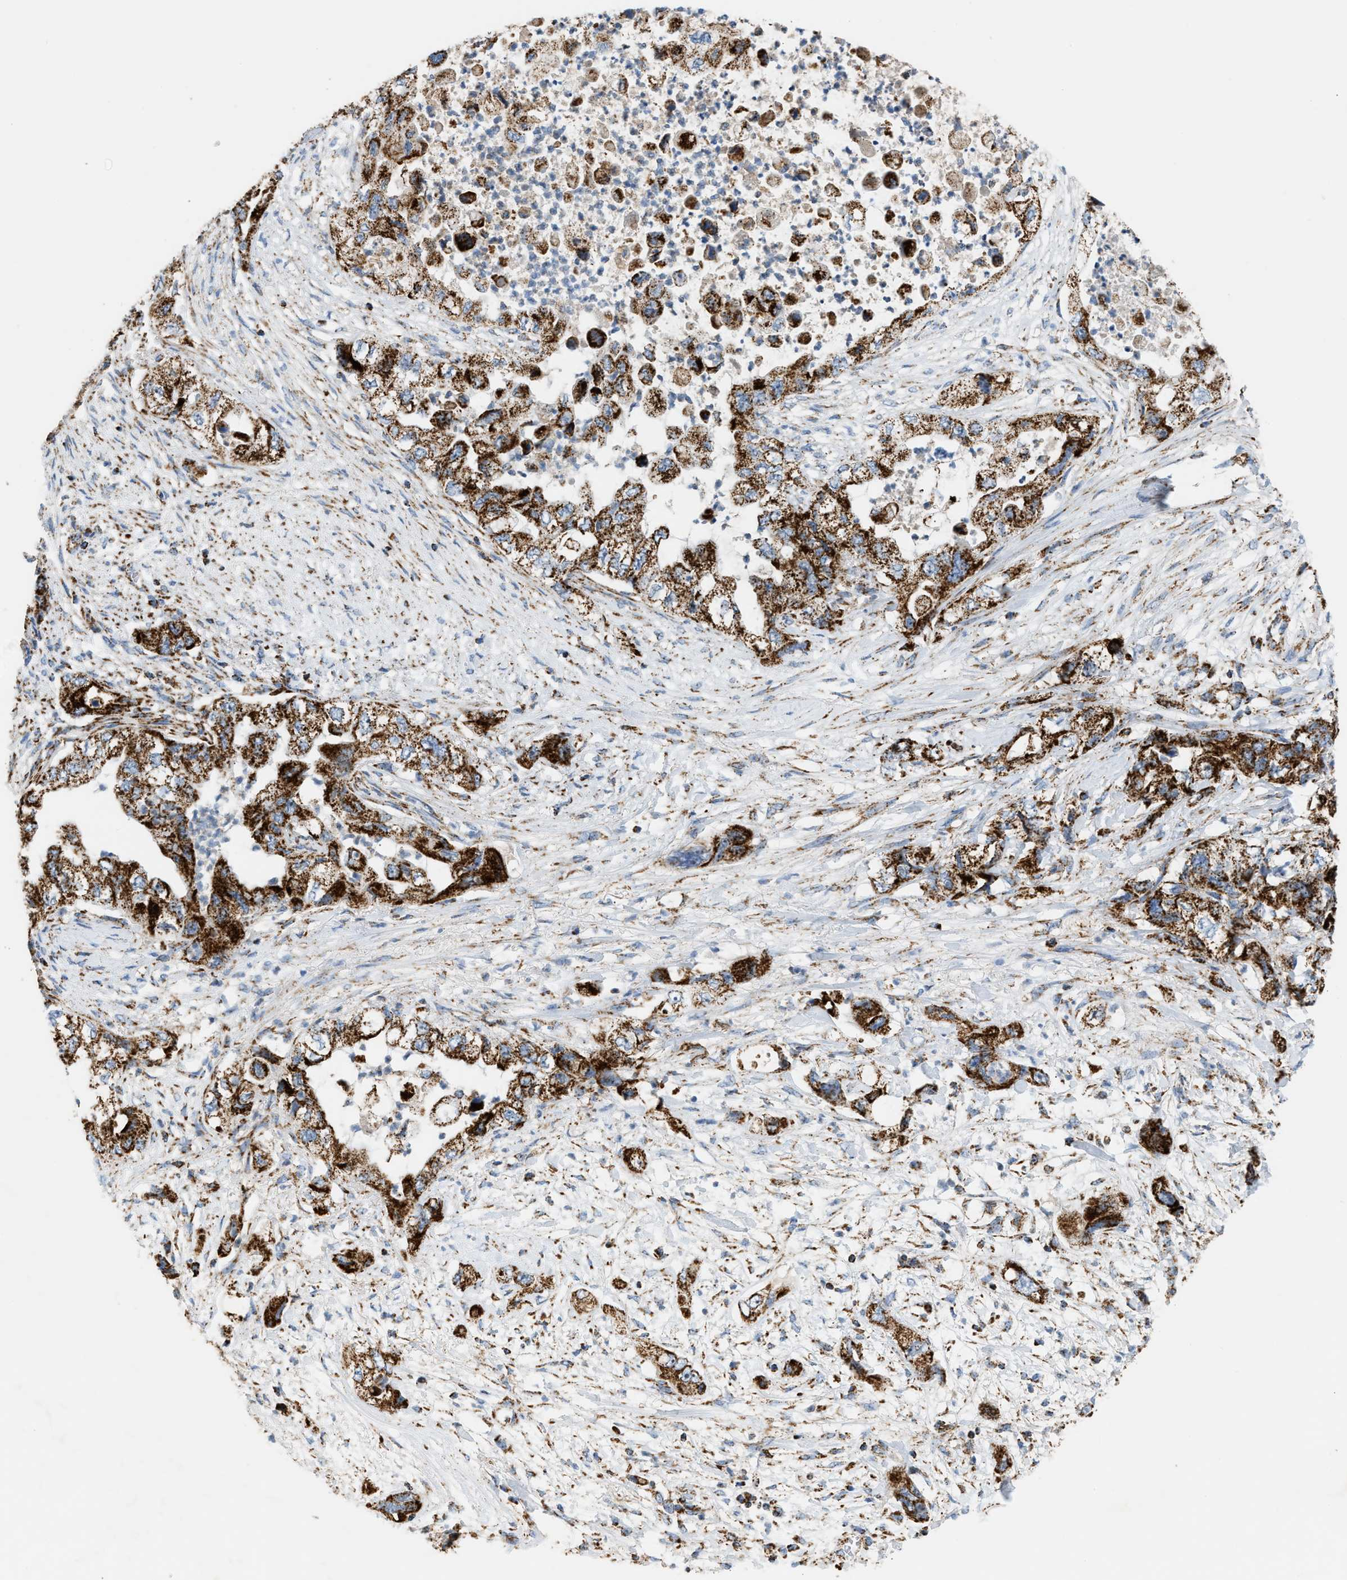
{"staining": {"intensity": "strong", "quantity": ">75%", "location": "cytoplasmic/membranous"}, "tissue": "pancreatic cancer", "cell_type": "Tumor cells", "image_type": "cancer", "snomed": [{"axis": "morphology", "description": "Adenocarcinoma, NOS"}, {"axis": "topography", "description": "Pancreas"}], "caption": "Protein staining of pancreatic cancer (adenocarcinoma) tissue reveals strong cytoplasmic/membranous positivity in approximately >75% of tumor cells.", "gene": "OGDH", "patient": {"sex": "female", "age": 73}}